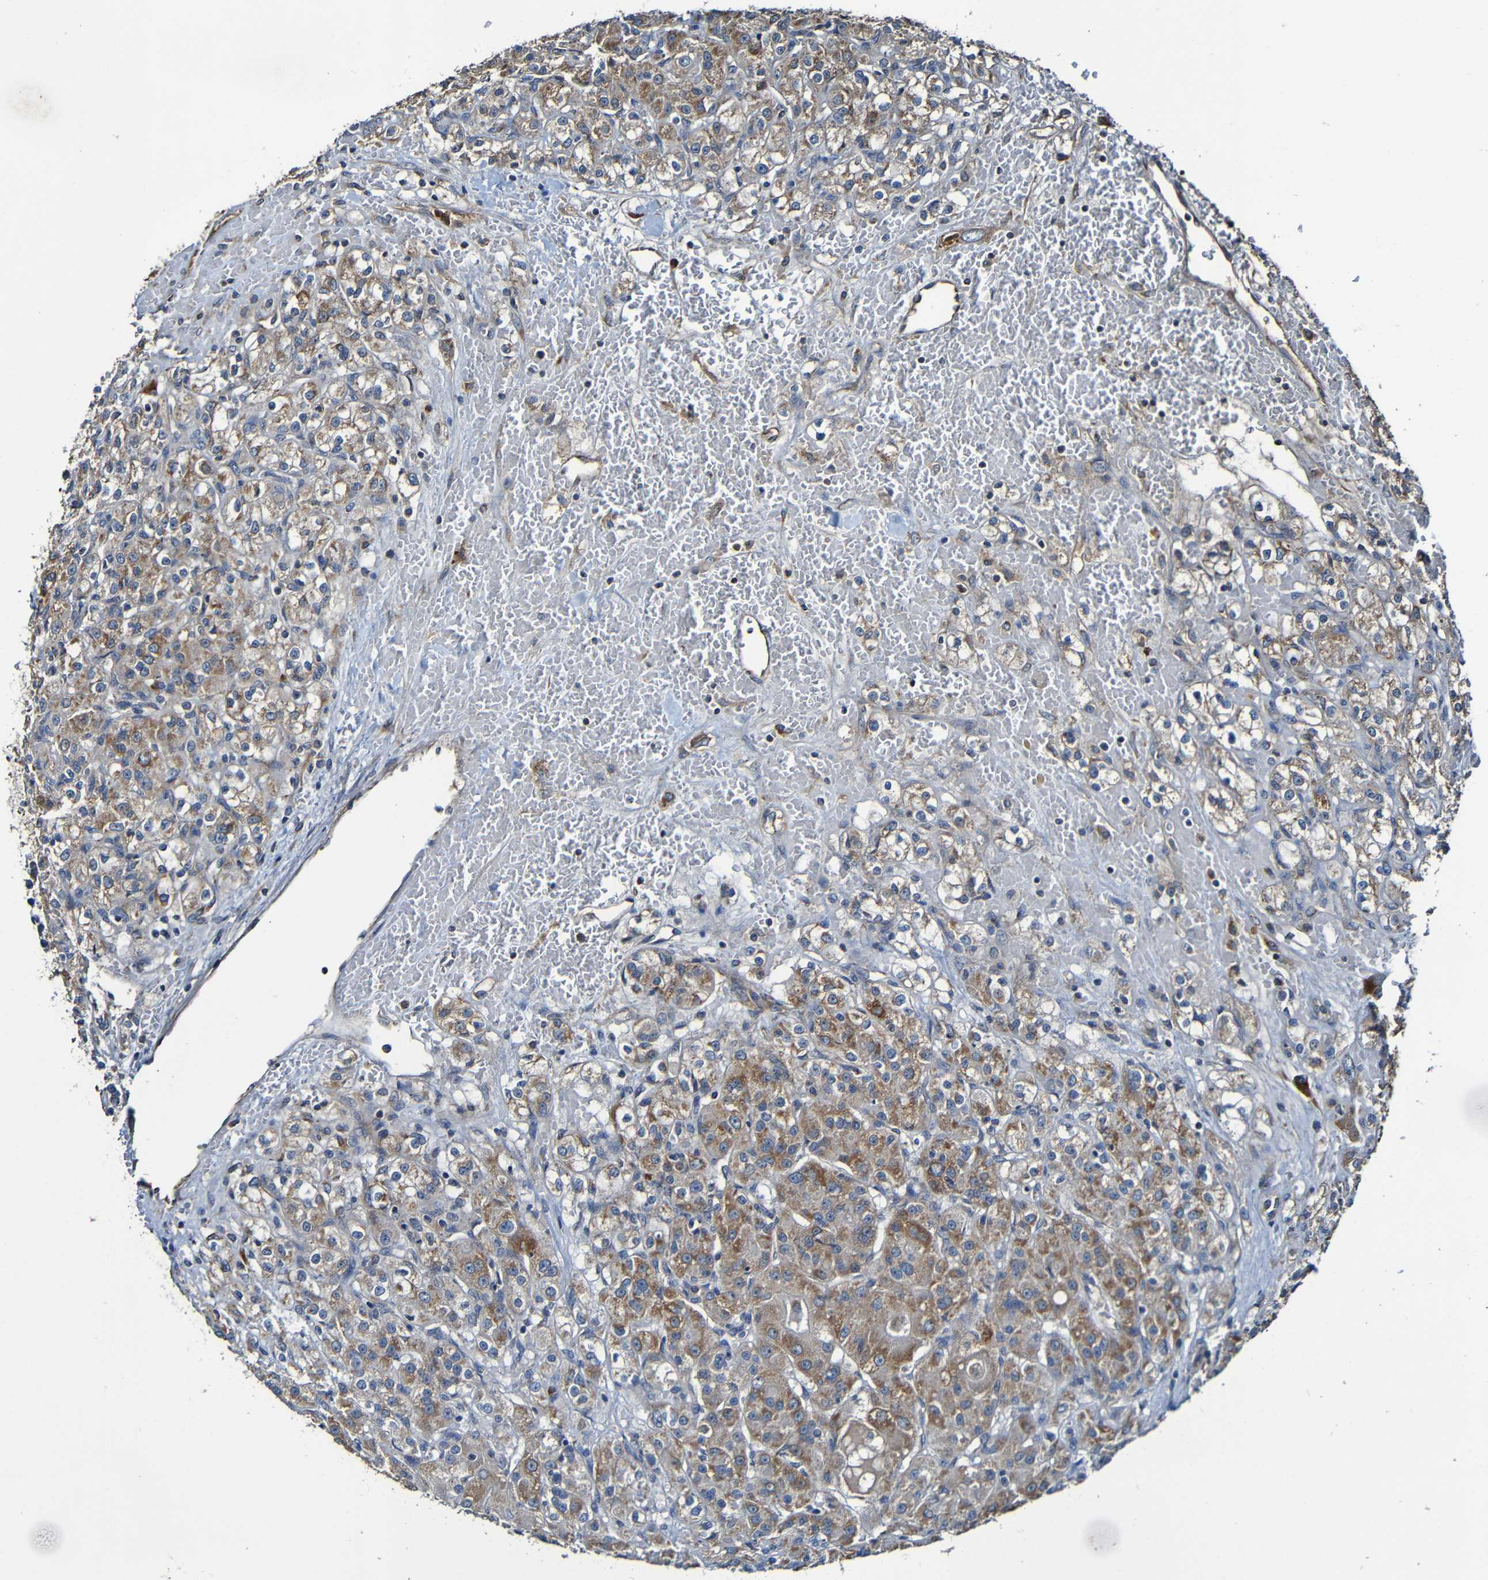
{"staining": {"intensity": "moderate", "quantity": ">75%", "location": "cytoplasmic/membranous"}, "tissue": "renal cancer", "cell_type": "Tumor cells", "image_type": "cancer", "snomed": [{"axis": "morphology", "description": "Normal tissue, NOS"}, {"axis": "morphology", "description": "Adenocarcinoma, NOS"}, {"axis": "topography", "description": "Kidney"}], "caption": "This histopathology image exhibits IHC staining of renal adenocarcinoma, with medium moderate cytoplasmic/membranous expression in approximately >75% of tumor cells.", "gene": "ADAM15", "patient": {"sex": "male", "age": 61}}